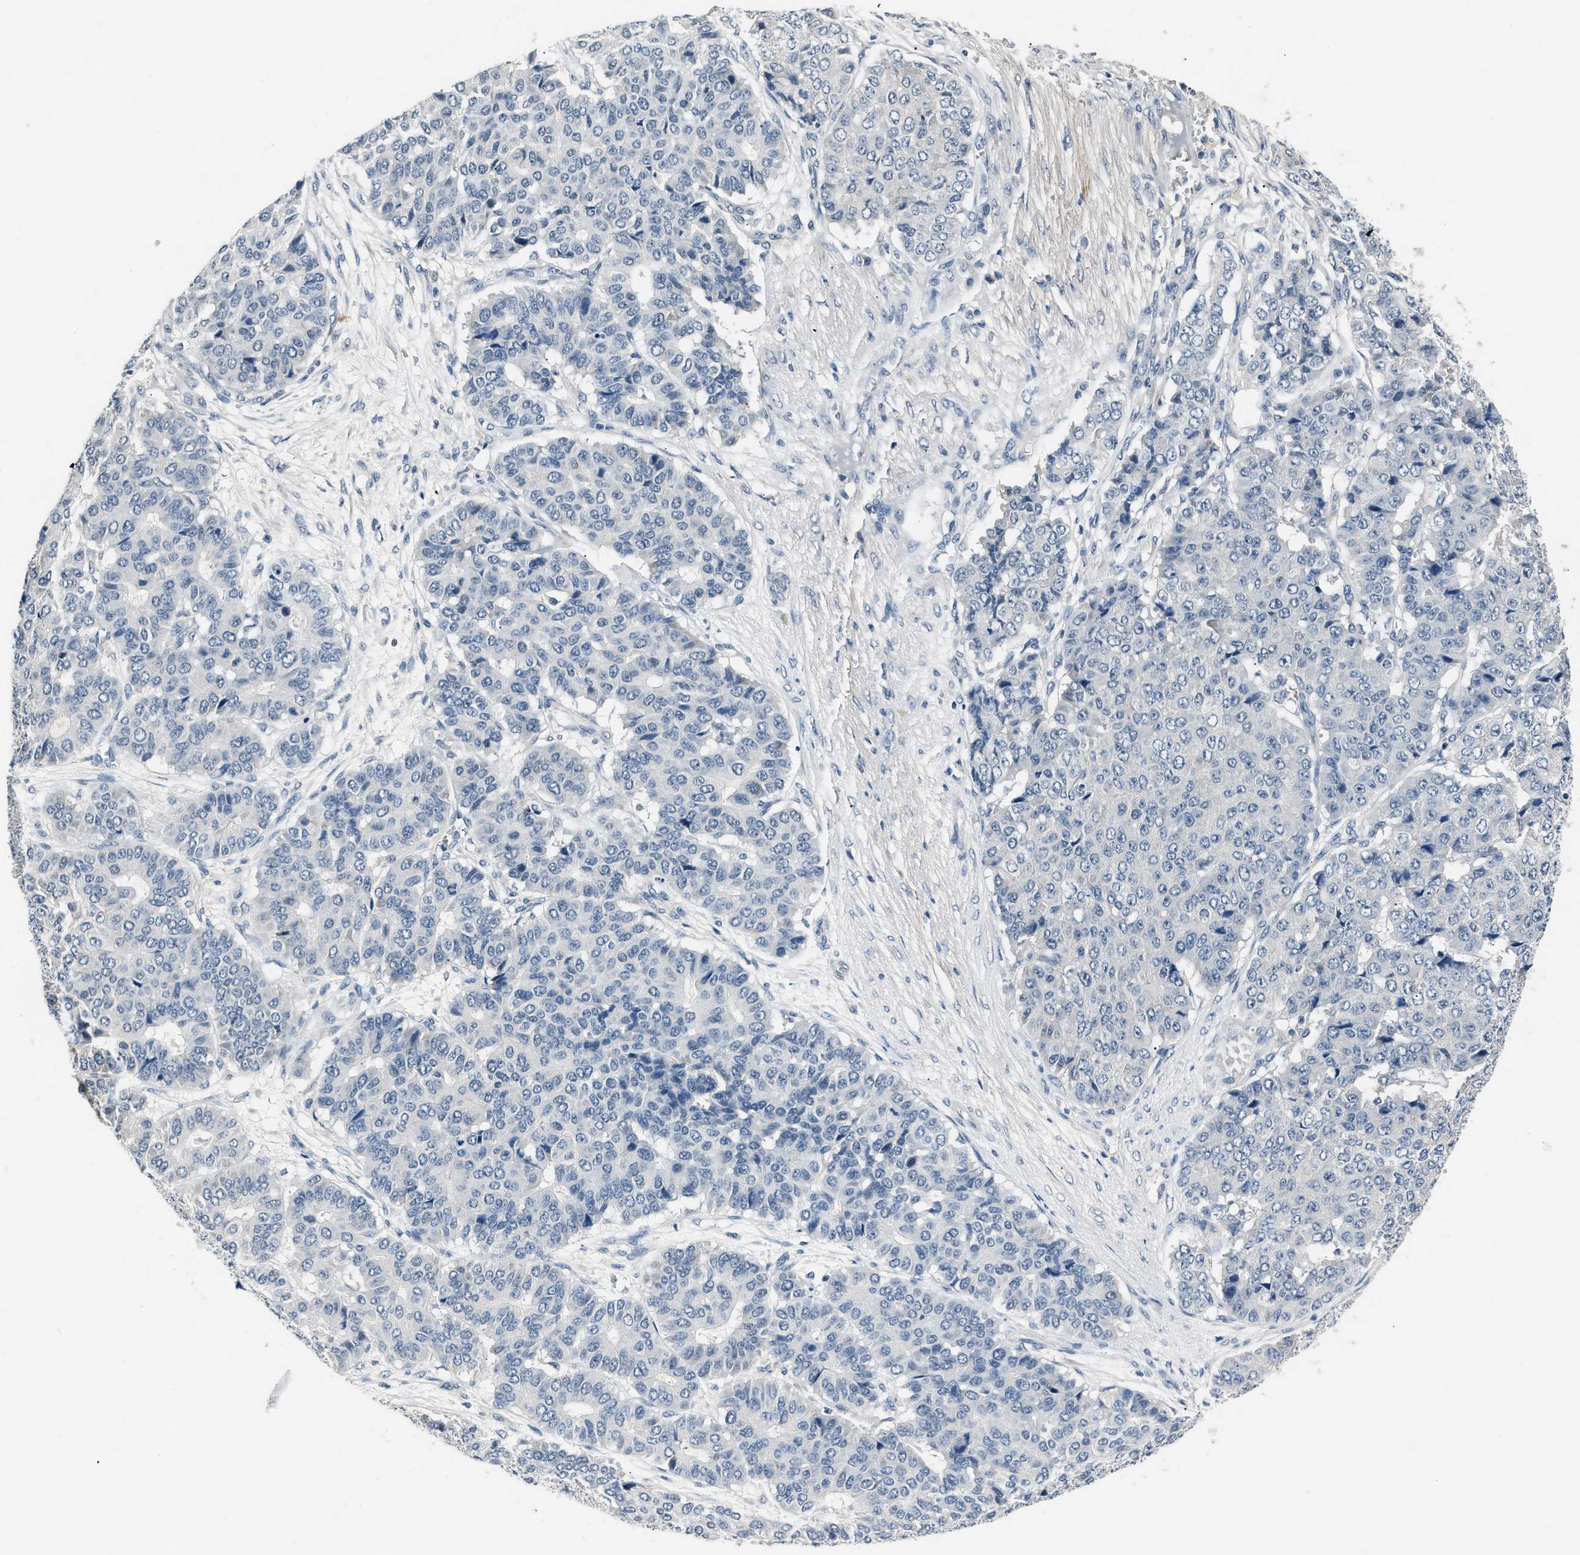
{"staining": {"intensity": "negative", "quantity": "none", "location": "none"}, "tissue": "pancreatic cancer", "cell_type": "Tumor cells", "image_type": "cancer", "snomed": [{"axis": "morphology", "description": "Adenocarcinoma, NOS"}, {"axis": "topography", "description": "Pancreas"}], "caption": "DAB (3,3'-diaminobenzidine) immunohistochemical staining of human pancreatic cancer reveals no significant positivity in tumor cells.", "gene": "INHA", "patient": {"sex": "male", "age": 50}}